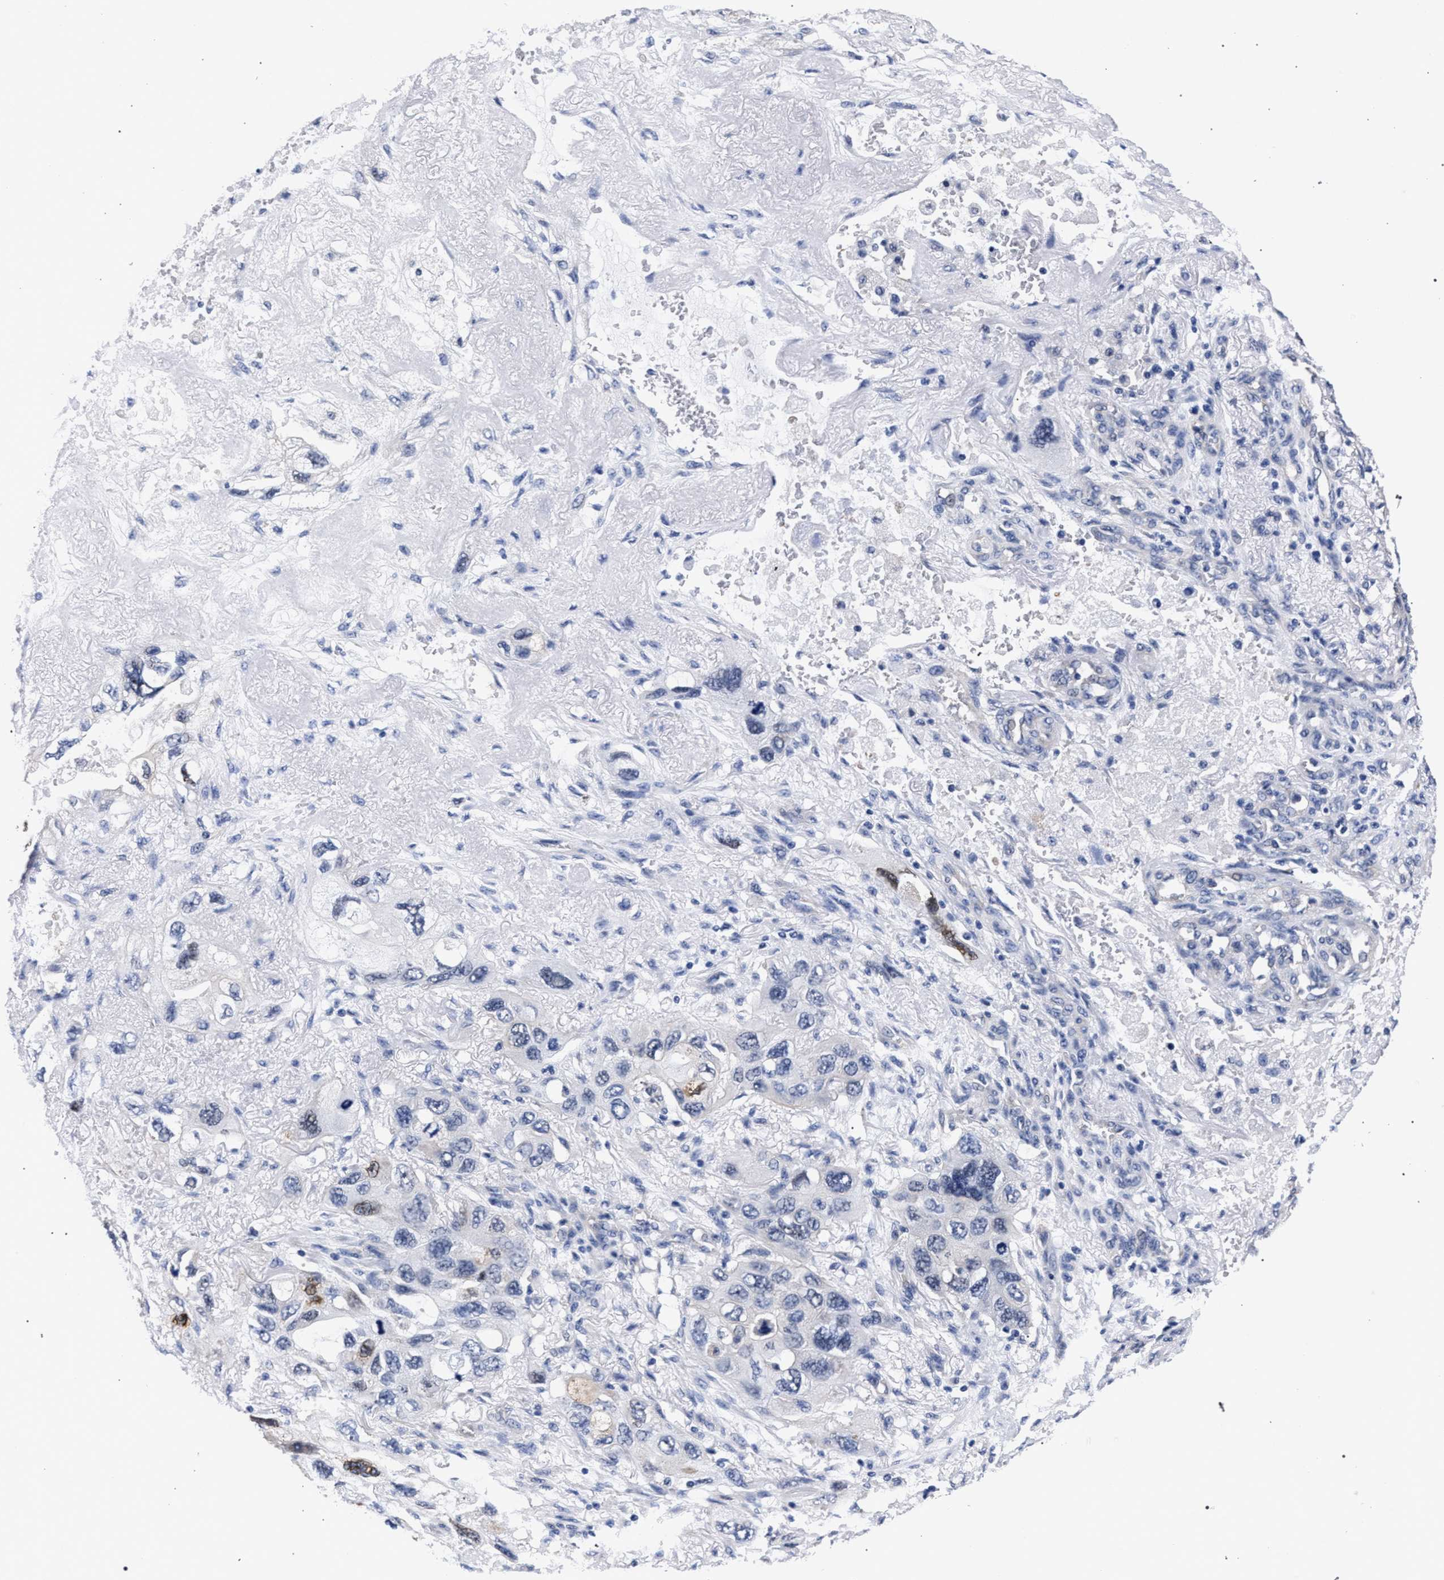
{"staining": {"intensity": "negative", "quantity": "none", "location": "none"}, "tissue": "lung cancer", "cell_type": "Tumor cells", "image_type": "cancer", "snomed": [{"axis": "morphology", "description": "Squamous cell carcinoma, NOS"}, {"axis": "topography", "description": "Lung"}], "caption": "High magnification brightfield microscopy of lung cancer stained with DAB (3,3'-diaminobenzidine) (brown) and counterstained with hematoxylin (blue): tumor cells show no significant staining.", "gene": "RBM33", "patient": {"sex": "female", "age": 73}}